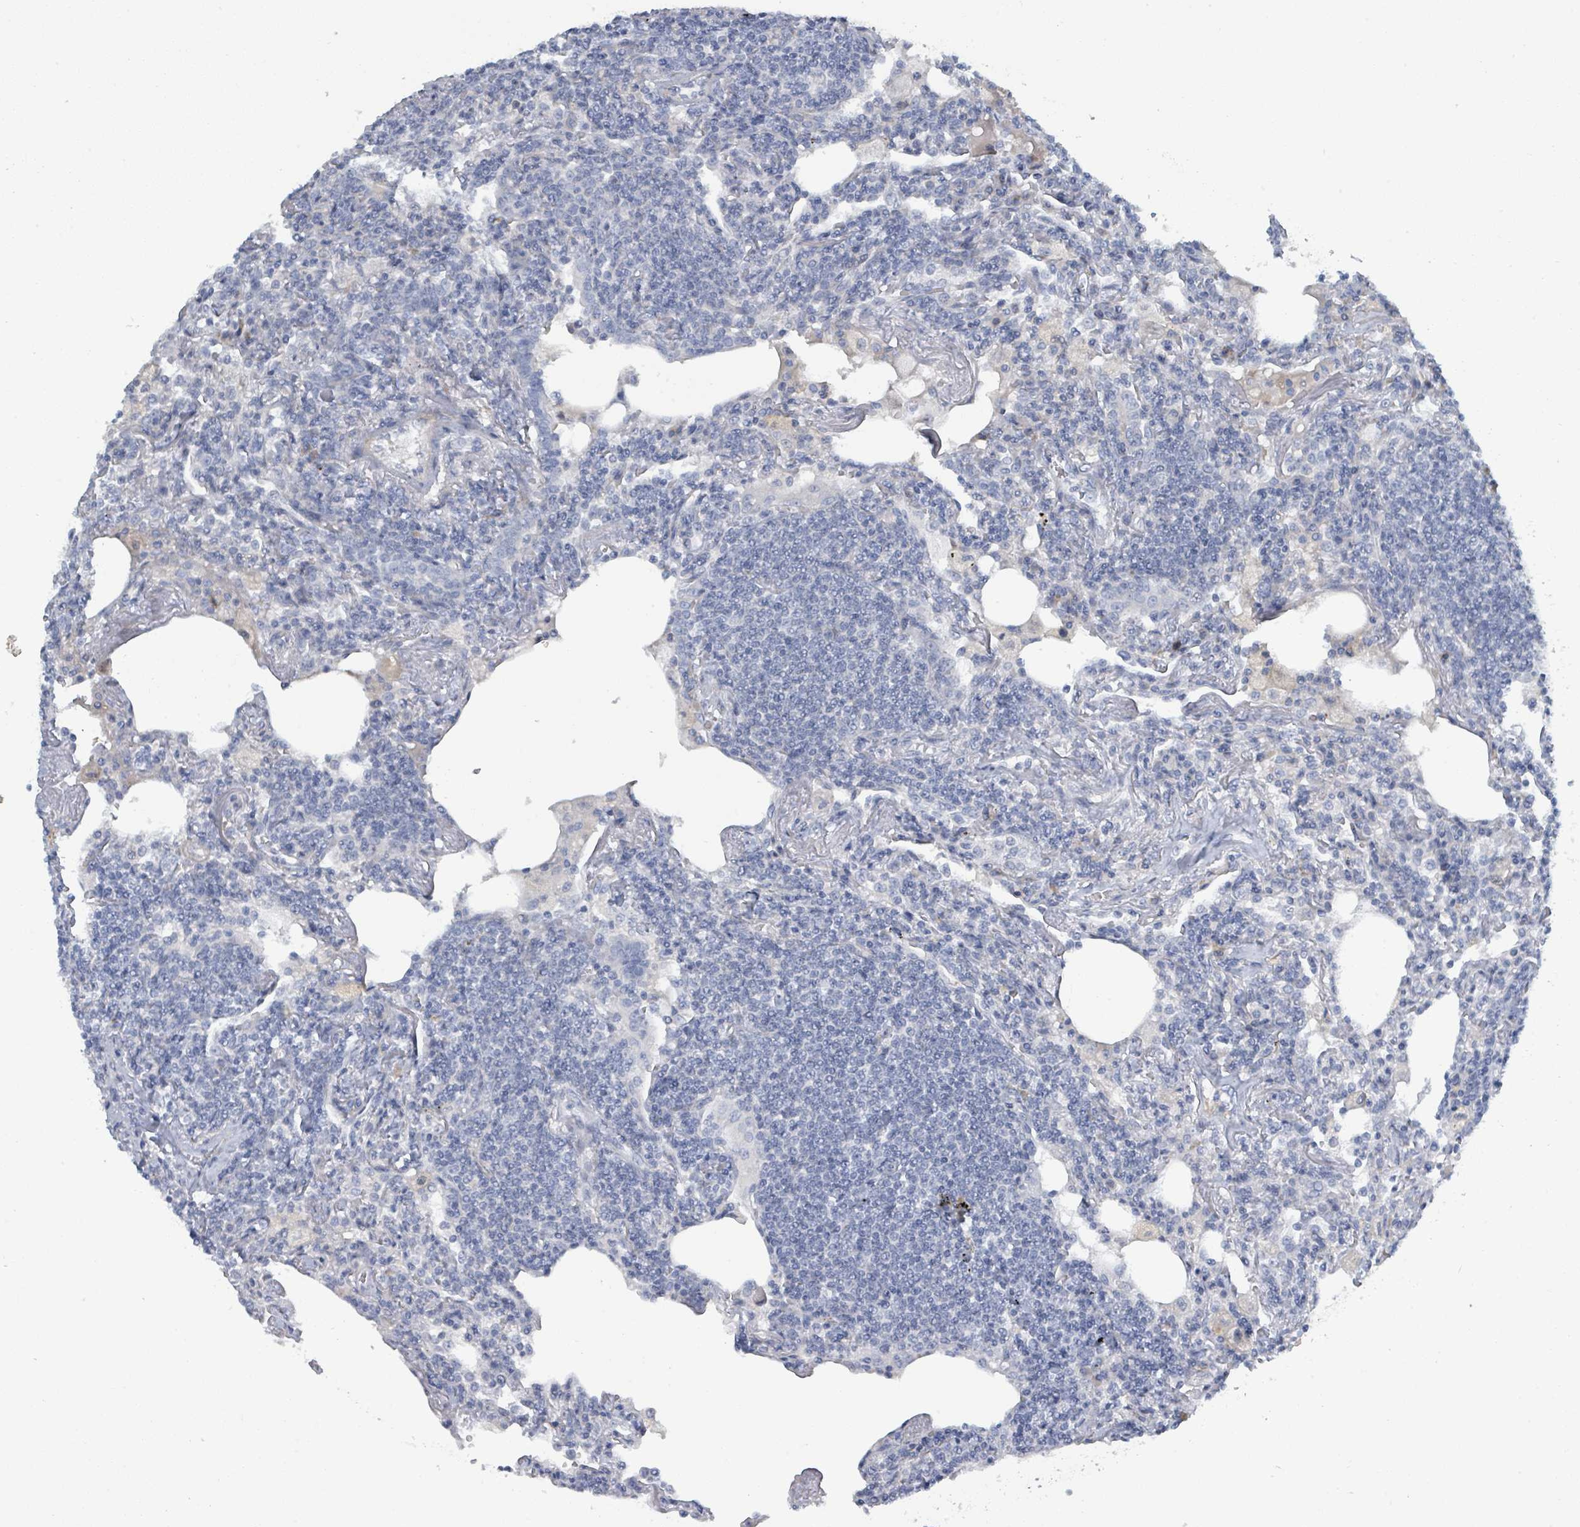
{"staining": {"intensity": "negative", "quantity": "none", "location": "none"}, "tissue": "lymphoma", "cell_type": "Tumor cells", "image_type": "cancer", "snomed": [{"axis": "morphology", "description": "Malignant lymphoma, non-Hodgkin's type, Low grade"}, {"axis": "topography", "description": "Lung"}], "caption": "Immunohistochemistry (IHC) histopathology image of low-grade malignant lymphoma, non-Hodgkin's type stained for a protein (brown), which demonstrates no expression in tumor cells.", "gene": "RAB33B", "patient": {"sex": "female", "age": 71}}